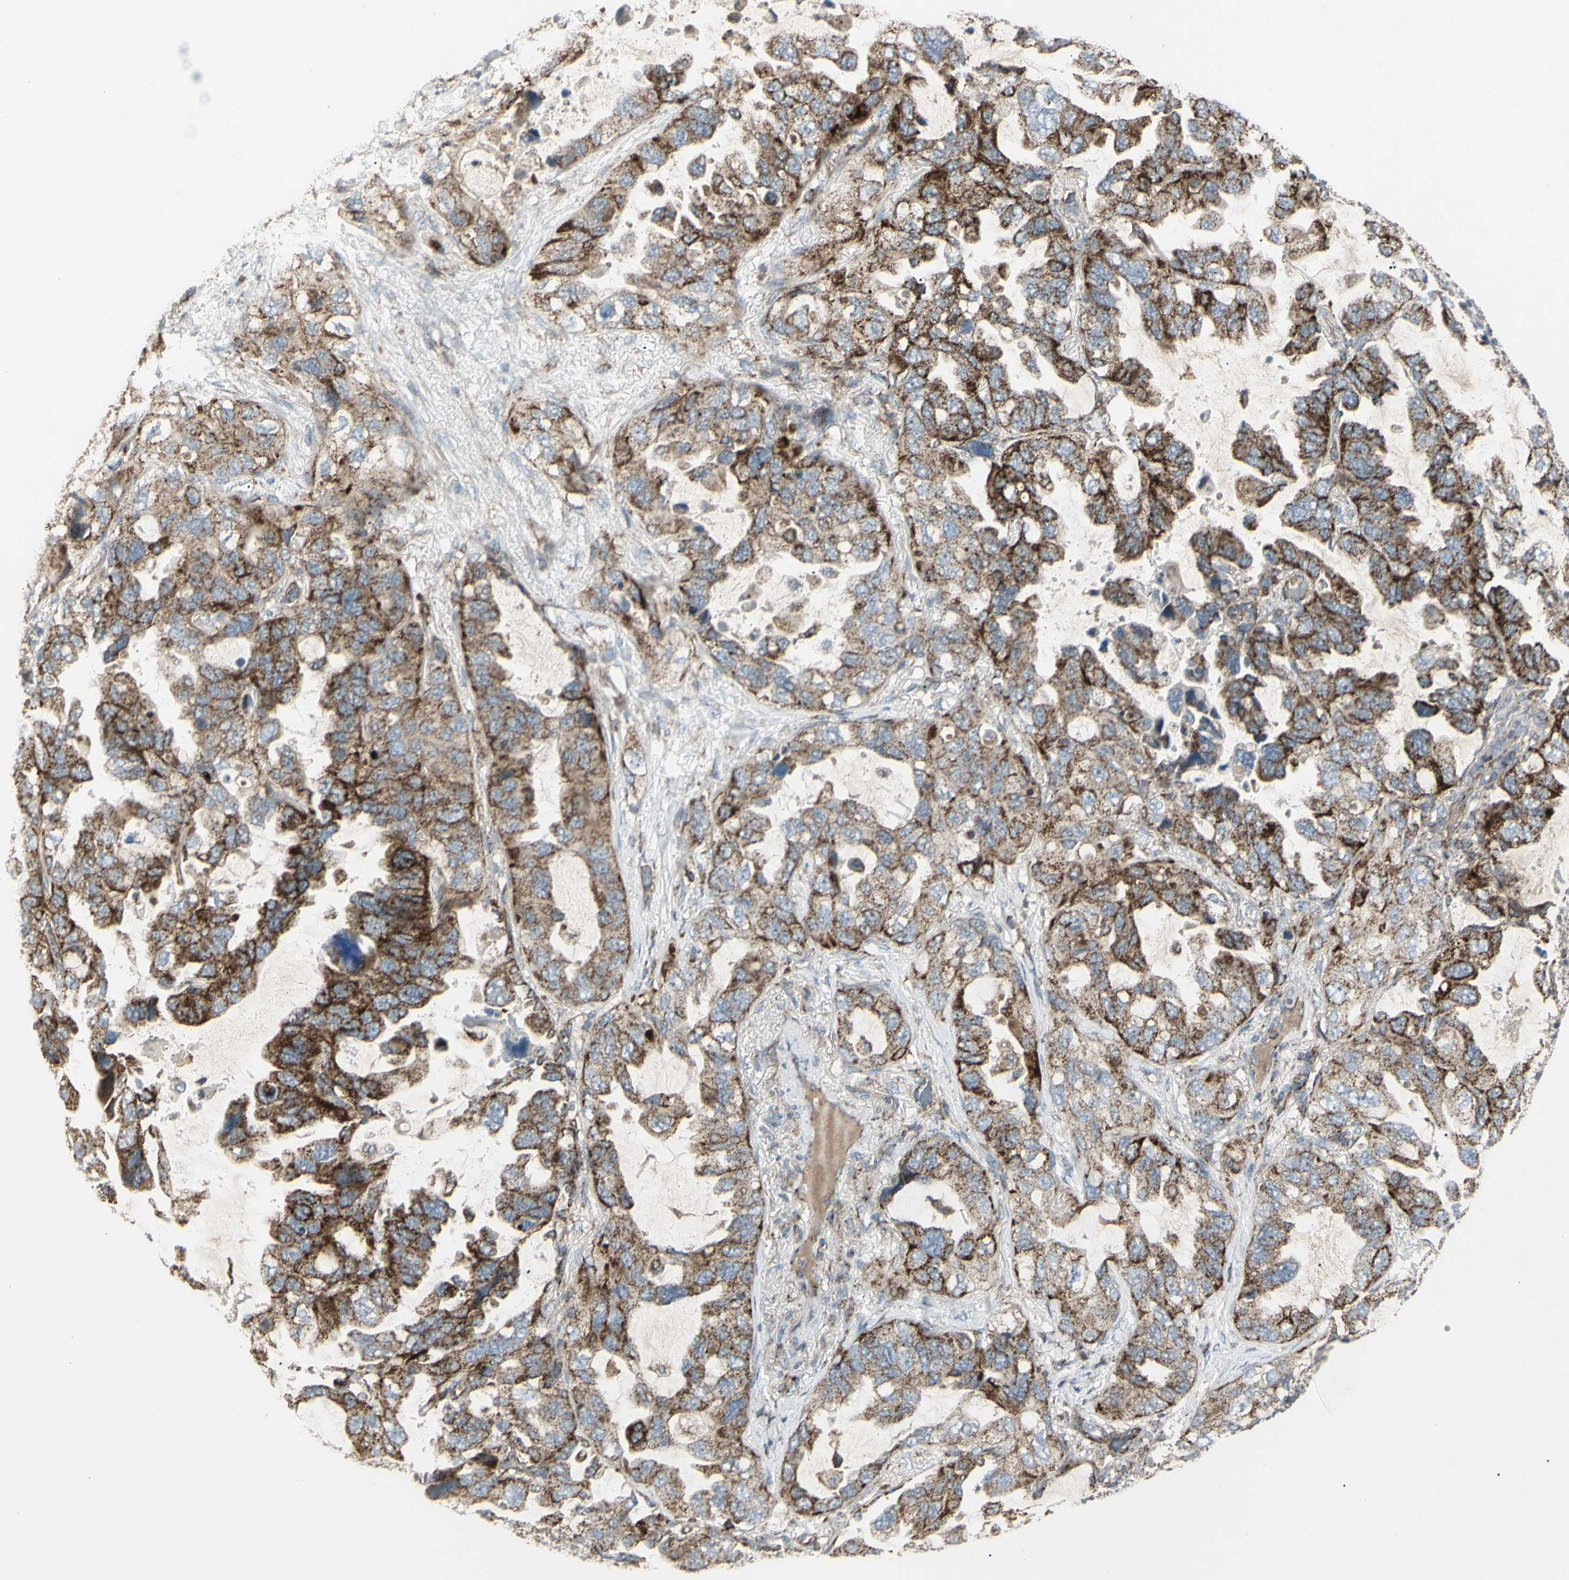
{"staining": {"intensity": "strong", "quantity": ">75%", "location": "cytoplasmic/membranous"}, "tissue": "lung cancer", "cell_type": "Tumor cells", "image_type": "cancer", "snomed": [{"axis": "morphology", "description": "Squamous cell carcinoma, NOS"}, {"axis": "topography", "description": "Lung"}], "caption": "This is a histology image of IHC staining of lung cancer (squamous cell carcinoma), which shows strong expression in the cytoplasmic/membranous of tumor cells.", "gene": "CYB5R1", "patient": {"sex": "female", "age": 73}}